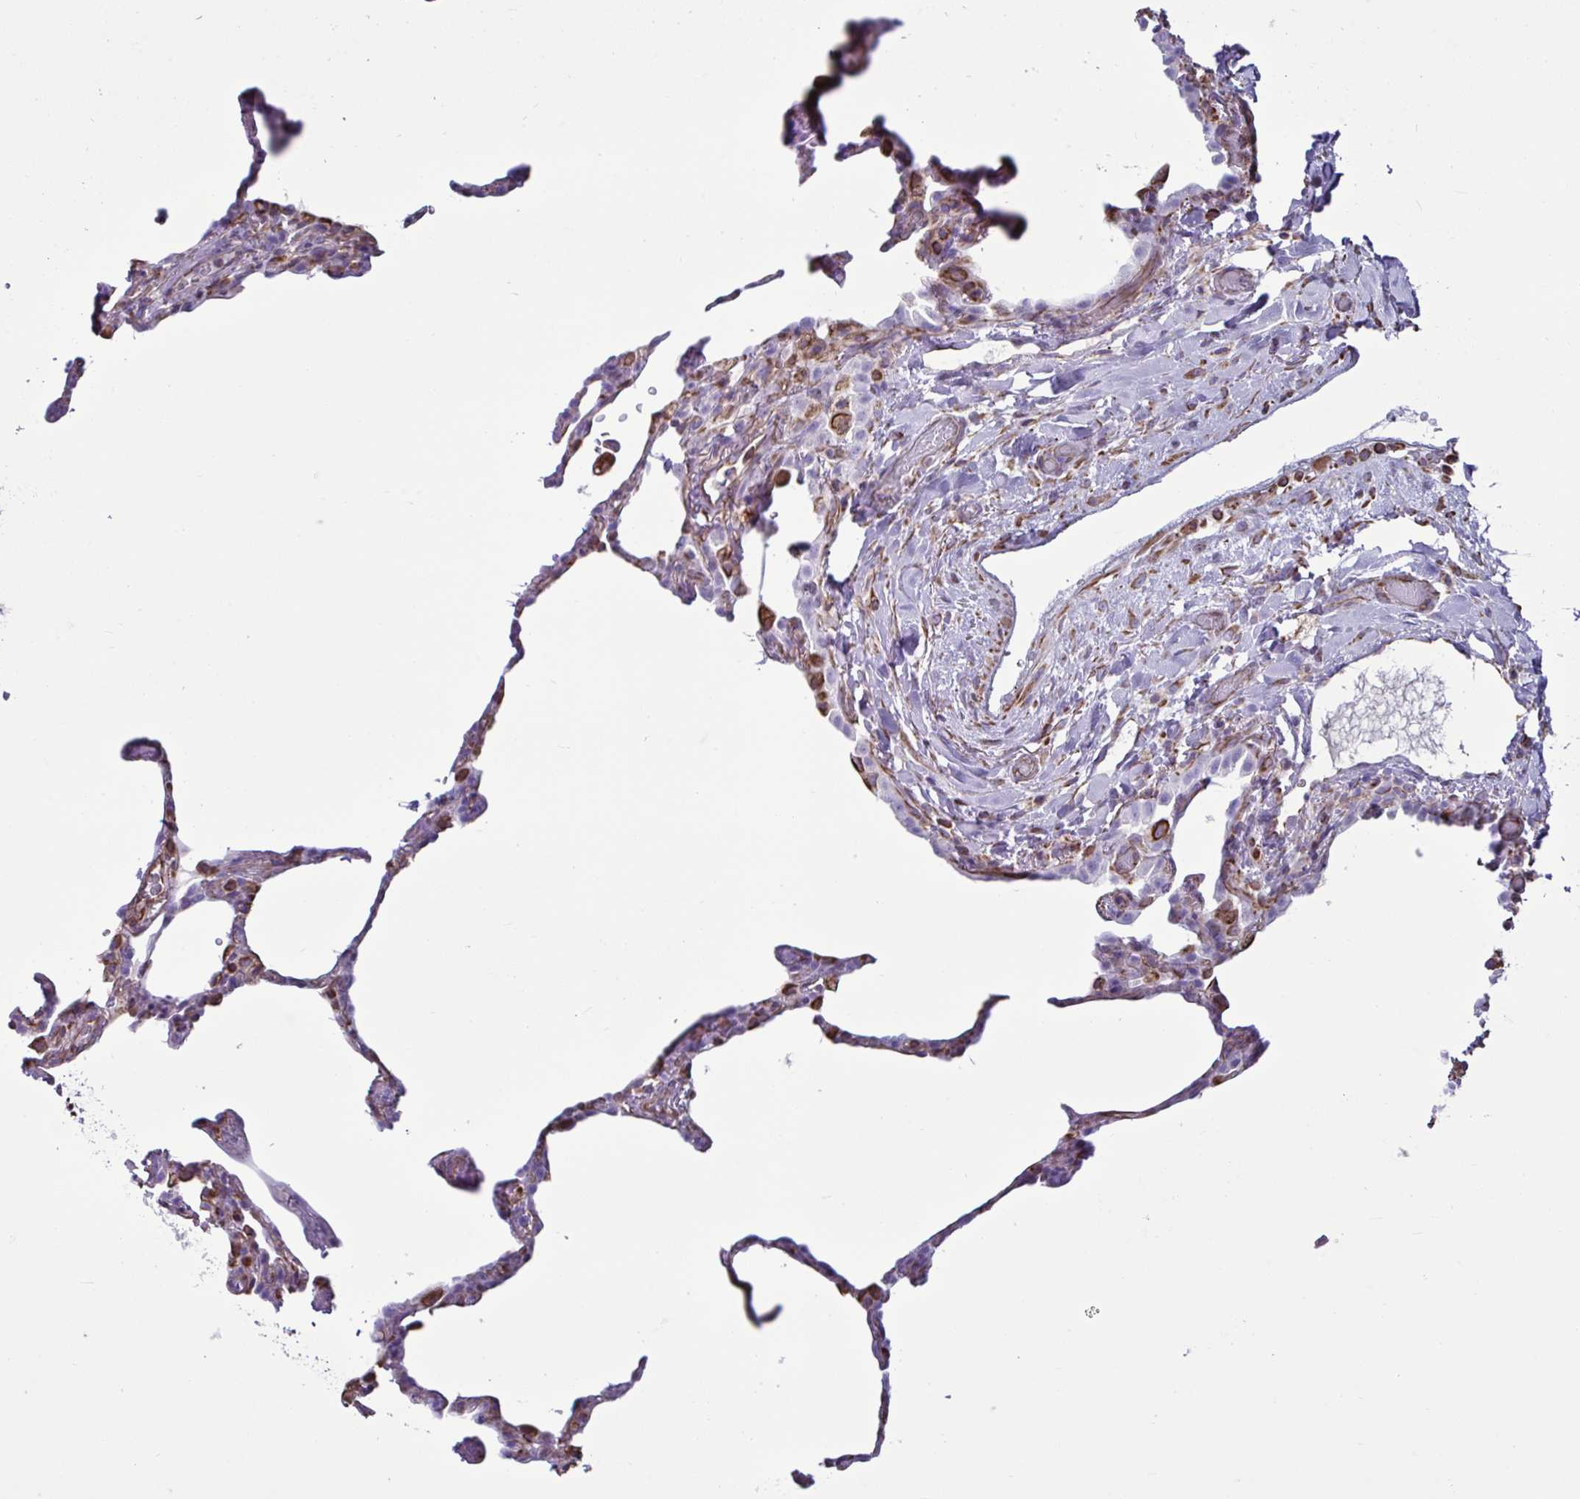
{"staining": {"intensity": "strong", "quantity": "<25%", "location": "cytoplasmic/membranous"}, "tissue": "lung", "cell_type": "Alveolar cells", "image_type": "normal", "snomed": [{"axis": "morphology", "description": "Normal tissue, NOS"}, {"axis": "topography", "description": "Lung"}], "caption": "A photomicrograph showing strong cytoplasmic/membranous expression in approximately <25% of alveolar cells in benign lung, as visualized by brown immunohistochemical staining.", "gene": "TMEM86B", "patient": {"sex": "female", "age": 57}}